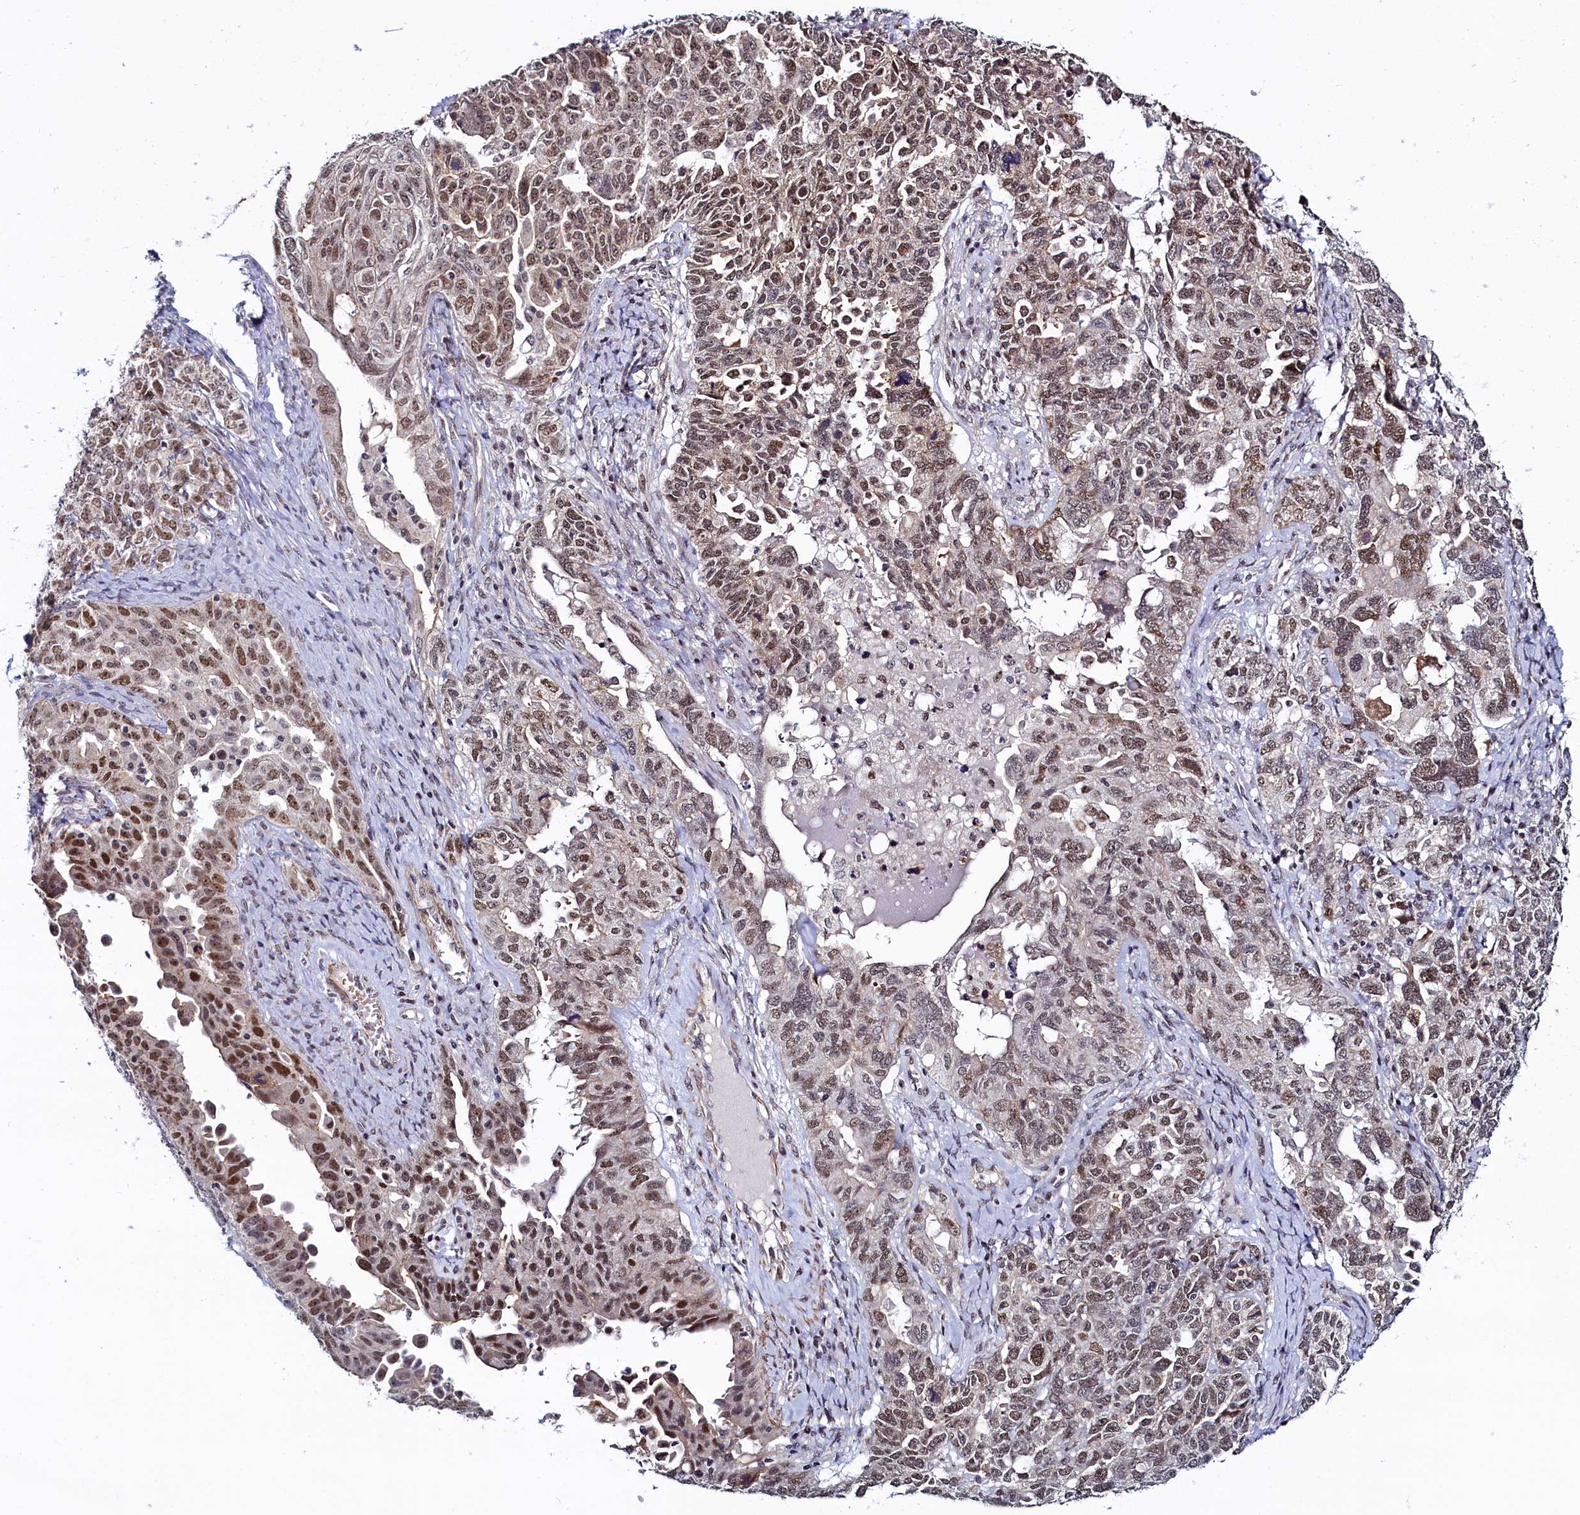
{"staining": {"intensity": "moderate", "quantity": ">75%", "location": "nuclear"}, "tissue": "ovarian cancer", "cell_type": "Tumor cells", "image_type": "cancer", "snomed": [{"axis": "morphology", "description": "Carcinoma, endometroid"}, {"axis": "topography", "description": "Ovary"}], "caption": "Ovarian cancer stained for a protein (brown) shows moderate nuclear positive expression in about >75% of tumor cells.", "gene": "INTS14", "patient": {"sex": "female", "age": 62}}